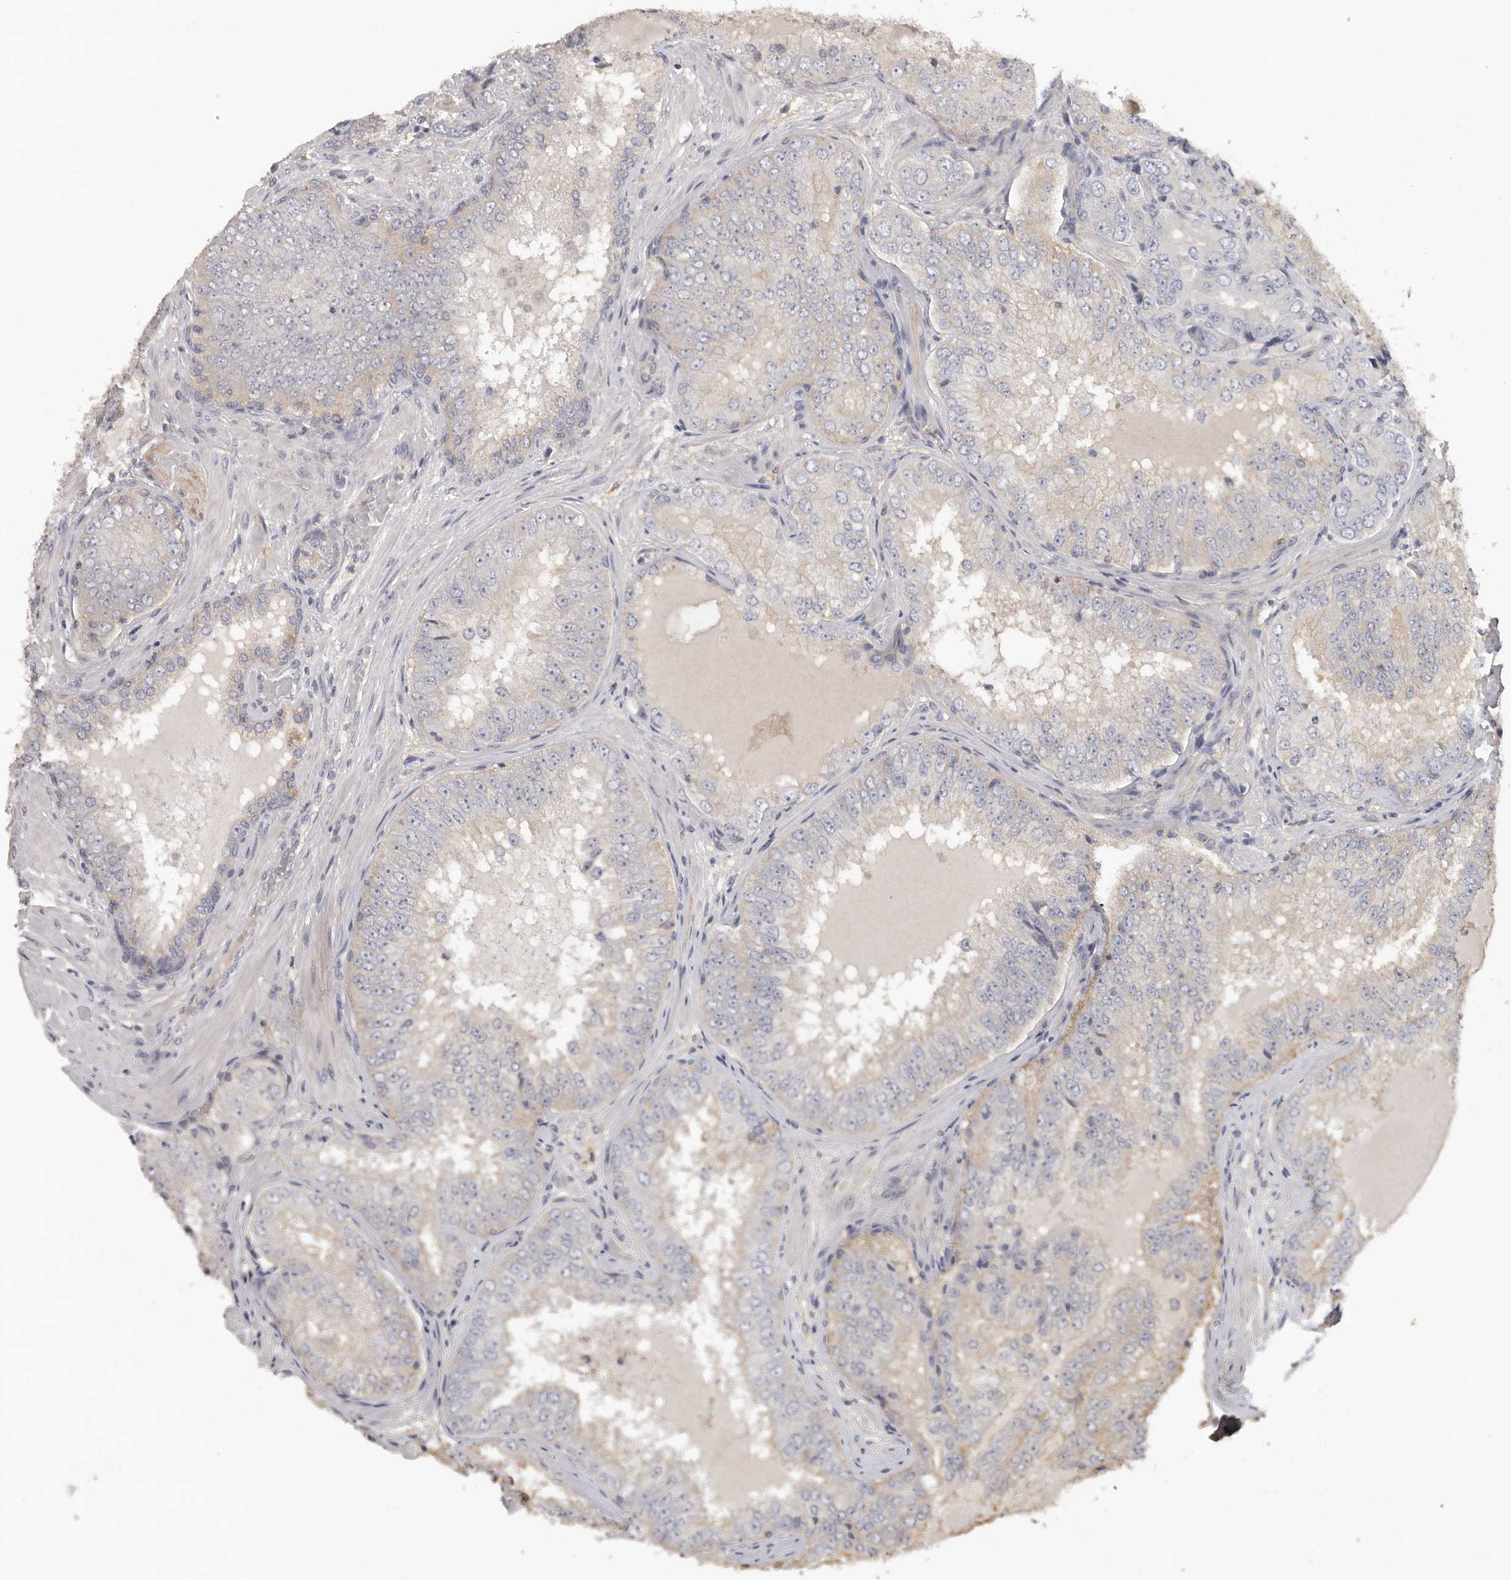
{"staining": {"intensity": "weak", "quantity": "<25%", "location": "cytoplasmic/membranous"}, "tissue": "prostate cancer", "cell_type": "Tumor cells", "image_type": "cancer", "snomed": [{"axis": "morphology", "description": "Adenocarcinoma, High grade"}, {"axis": "topography", "description": "Prostate"}], "caption": "There is no significant staining in tumor cells of prostate cancer.", "gene": "WDTC1", "patient": {"sex": "male", "age": 58}}